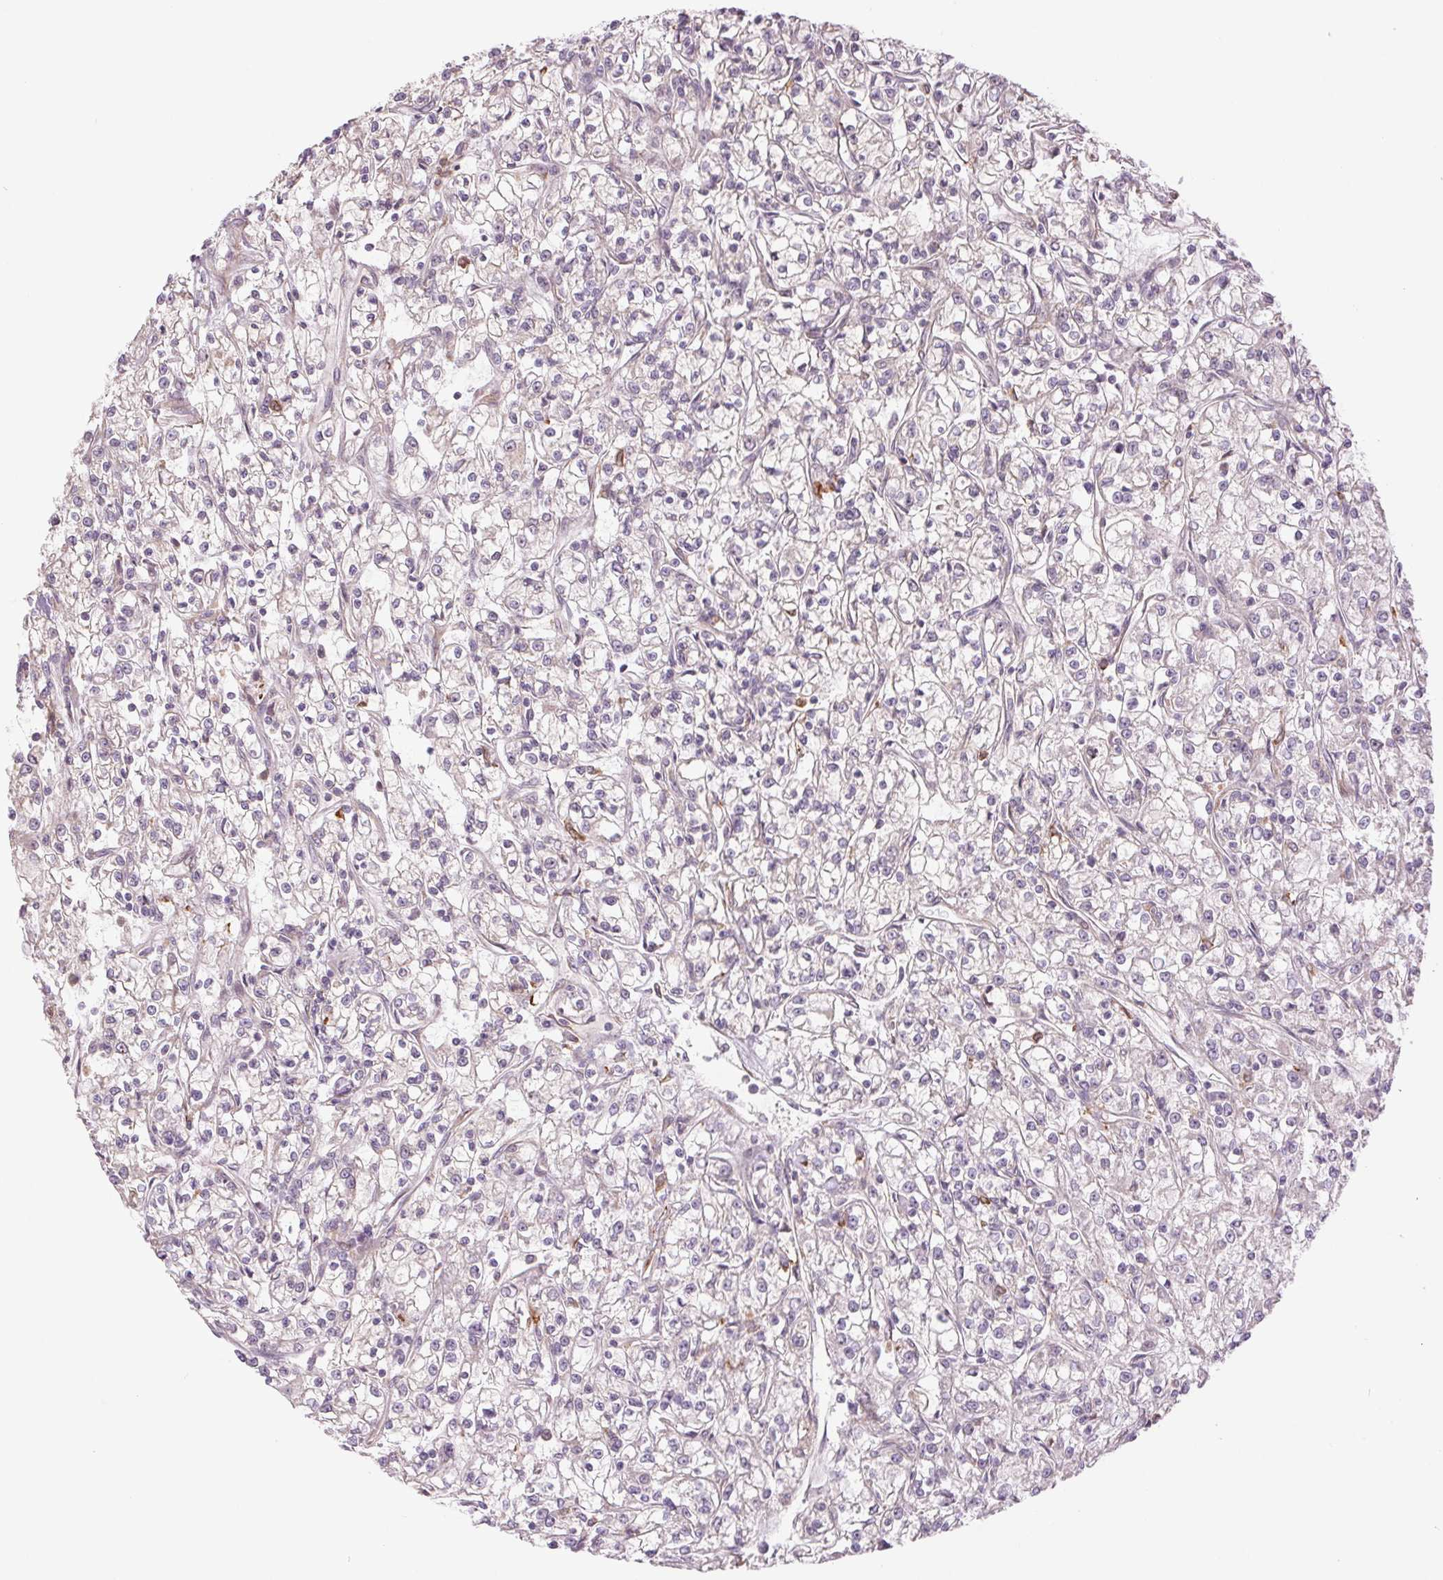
{"staining": {"intensity": "negative", "quantity": "none", "location": "none"}, "tissue": "renal cancer", "cell_type": "Tumor cells", "image_type": "cancer", "snomed": [{"axis": "morphology", "description": "Adenocarcinoma, NOS"}, {"axis": "topography", "description": "Kidney"}], "caption": "IHC of adenocarcinoma (renal) exhibits no expression in tumor cells.", "gene": "METTL17", "patient": {"sex": "female", "age": 59}}